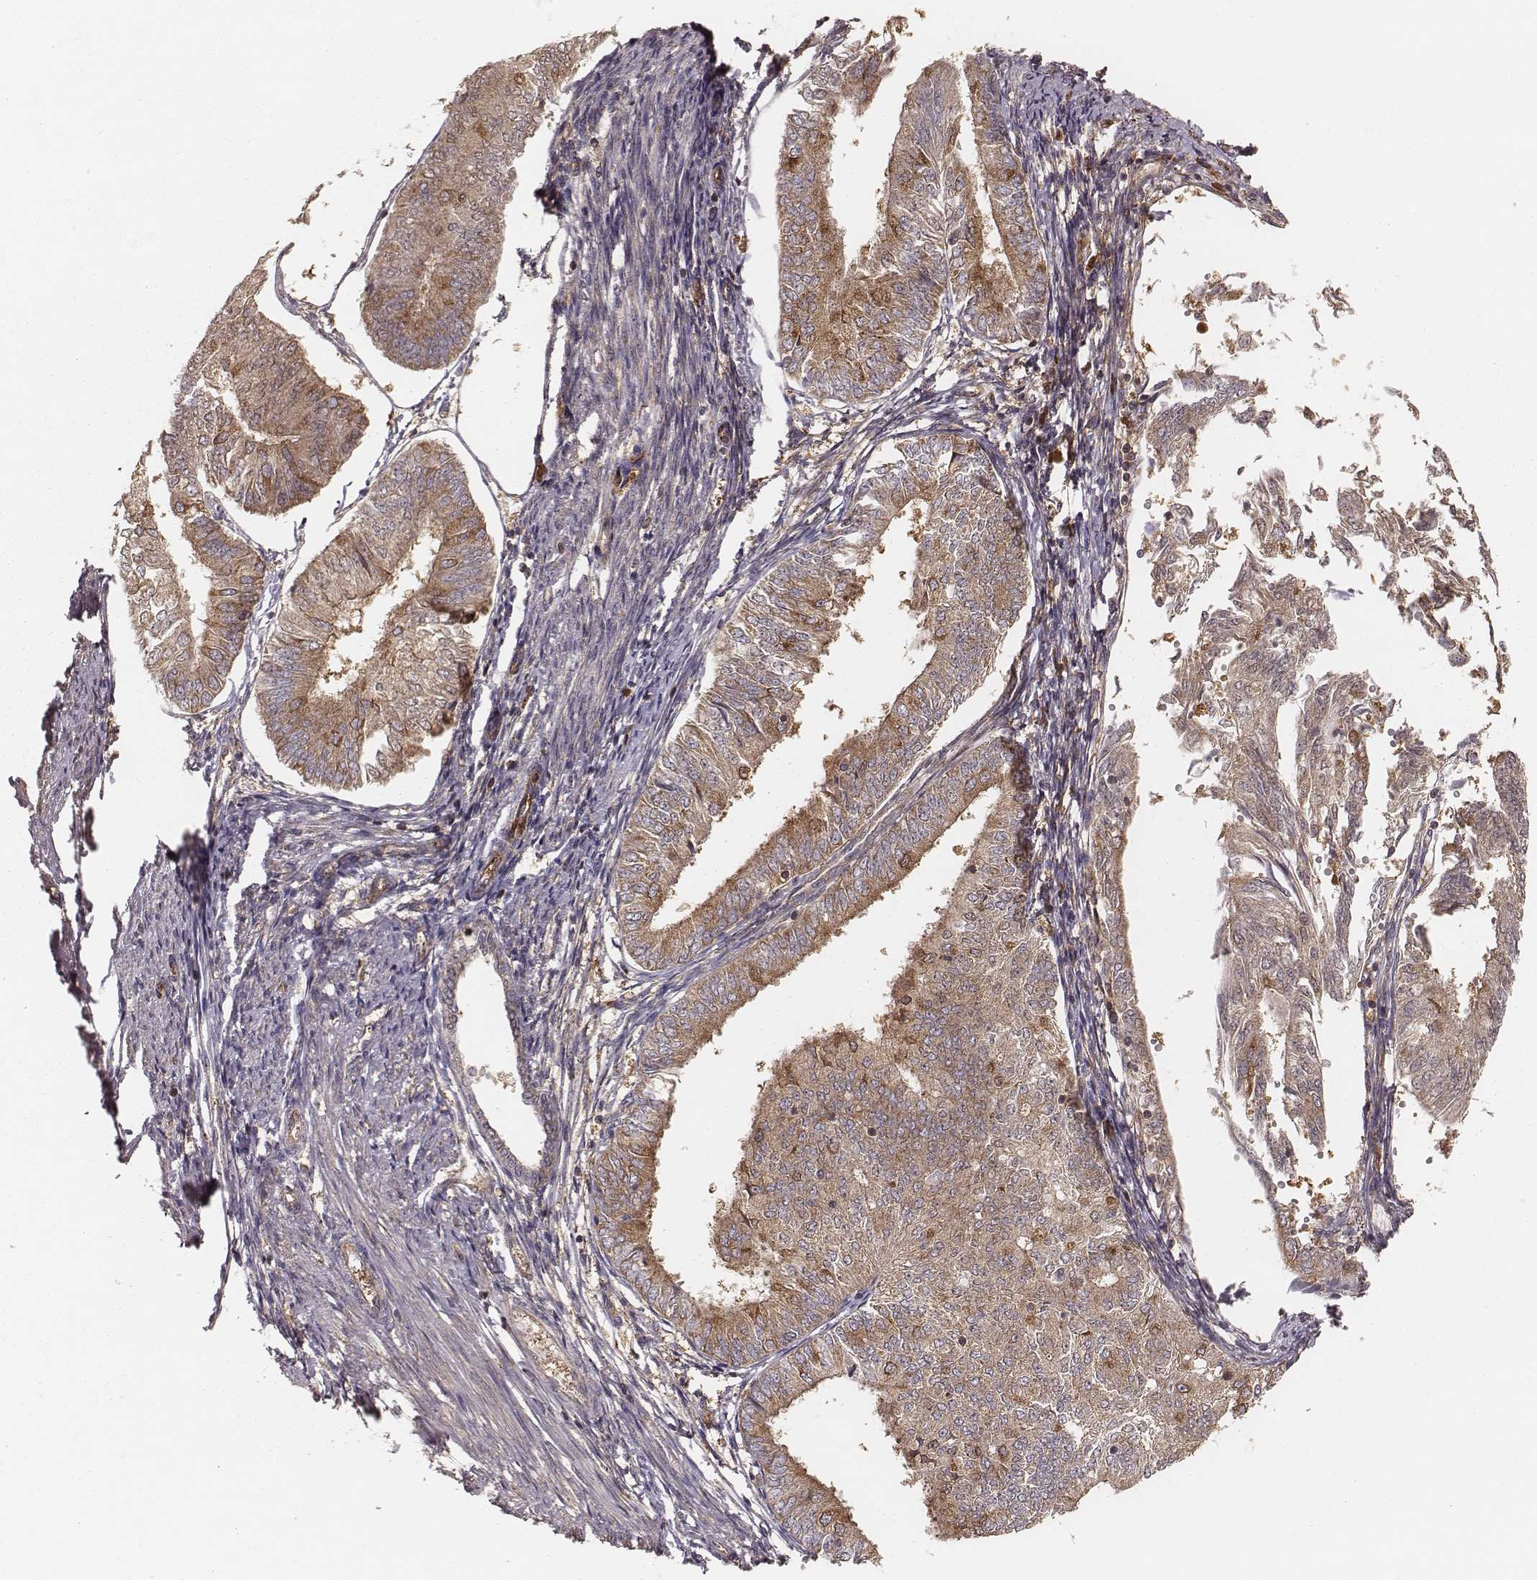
{"staining": {"intensity": "weak", "quantity": ">75%", "location": "cytoplasmic/membranous"}, "tissue": "endometrial cancer", "cell_type": "Tumor cells", "image_type": "cancer", "snomed": [{"axis": "morphology", "description": "Adenocarcinoma, NOS"}, {"axis": "topography", "description": "Endometrium"}], "caption": "Immunohistochemical staining of endometrial cancer (adenocarcinoma) demonstrates low levels of weak cytoplasmic/membranous protein staining in approximately >75% of tumor cells. Using DAB (3,3'-diaminobenzidine) (brown) and hematoxylin (blue) stains, captured at high magnification using brightfield microscopy.", "gene": "CARS1", "patient": {"sex": "female", "age": 58}}